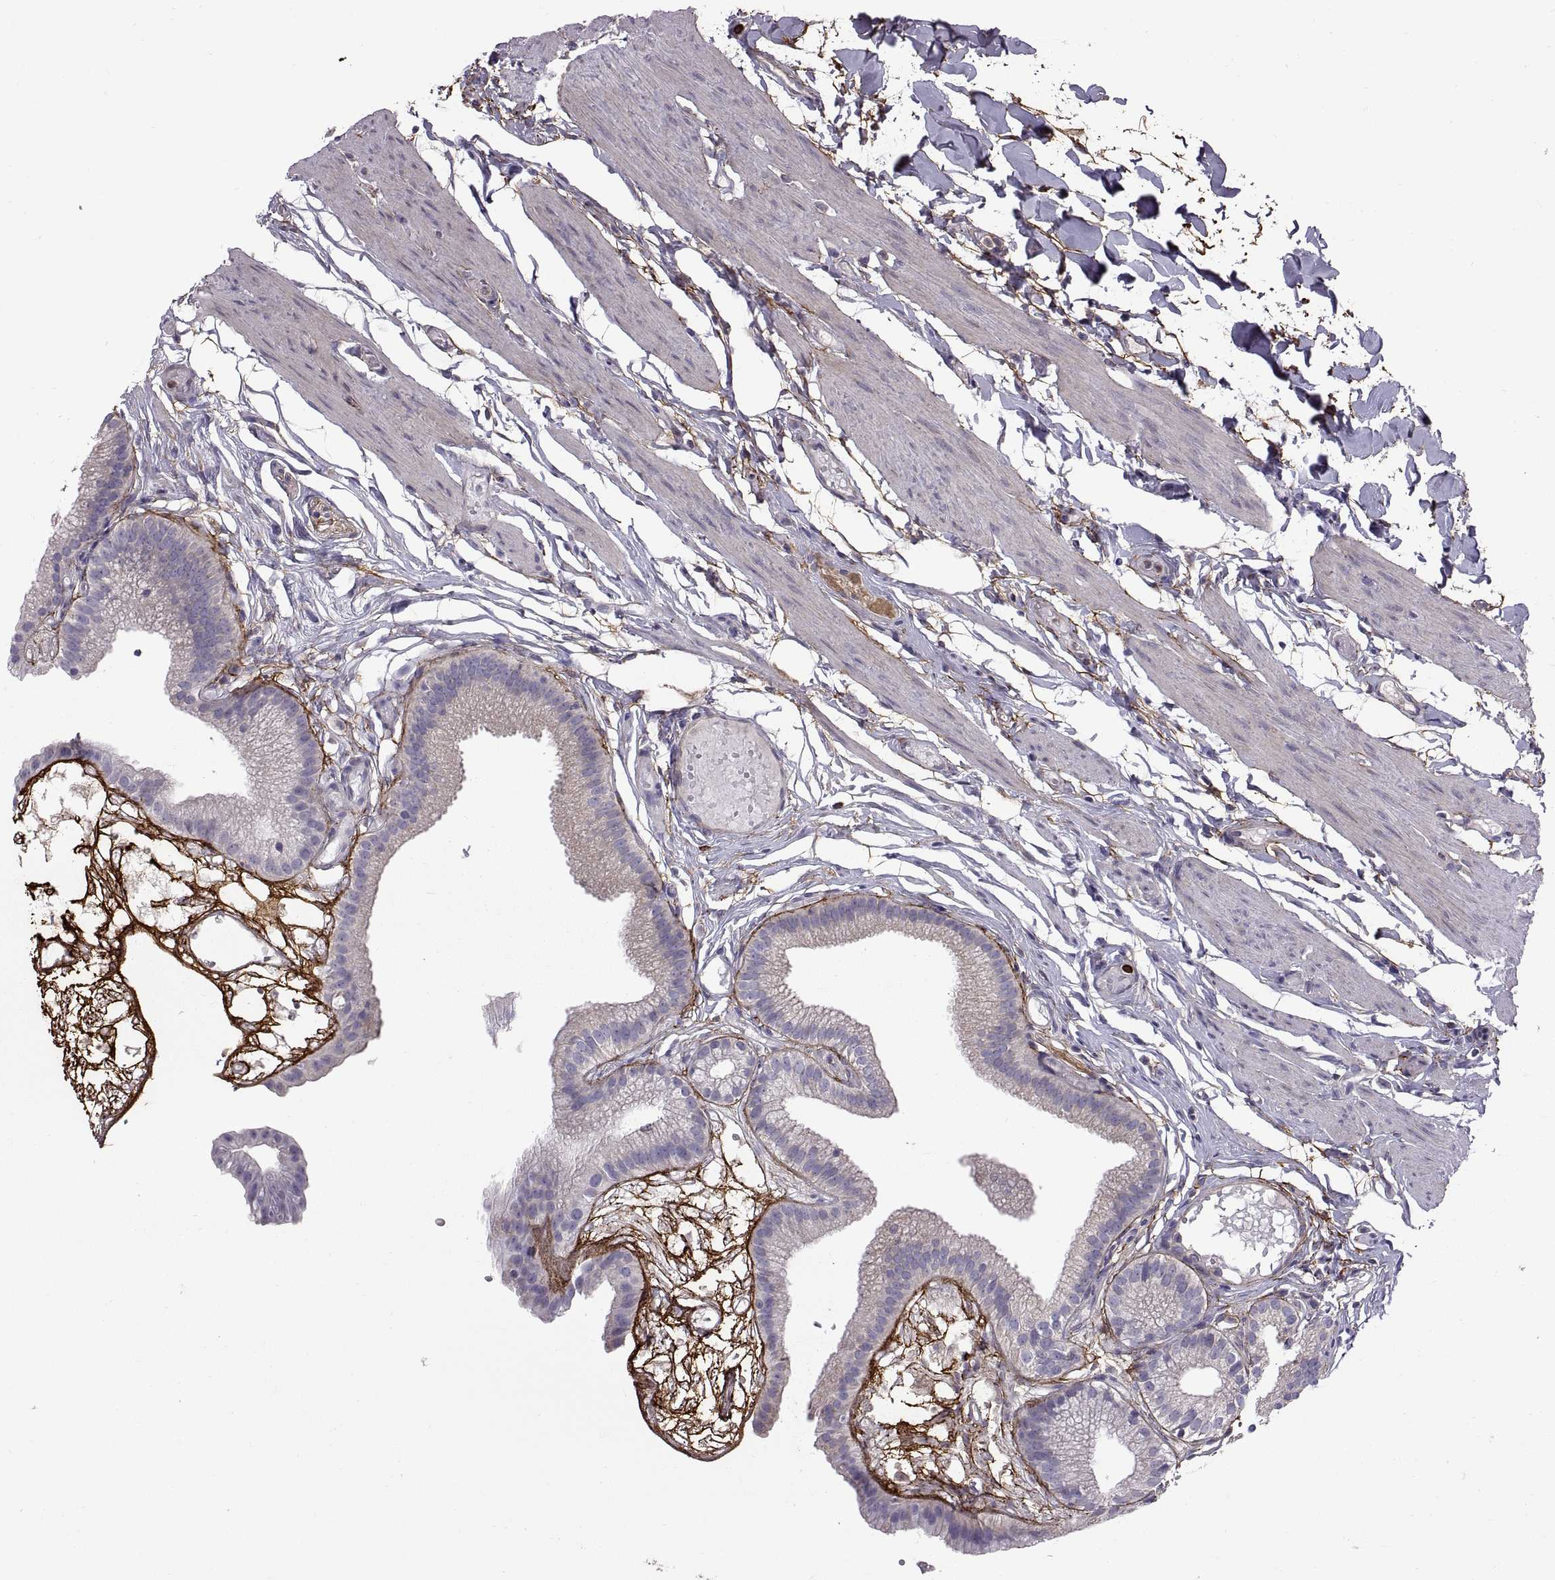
{"staining": {"intensity": "negative", "quantity": "none", "location": "none"}, "tissue": "gallbladder", "cell_type": "Glandular cells", "image_type": "normal", "snomed": [{"axis": "morphology", "description": "Normal tissue, NOS"}, {"axis": "topography", "description": "Gallbladder"}], "caption": "This is an immunohistochemistry image of benign human gallbladder. There is no positivity in glandular cells.", "gene": "EMILIN2", "patient": {"sex": "female", "age": 45}}